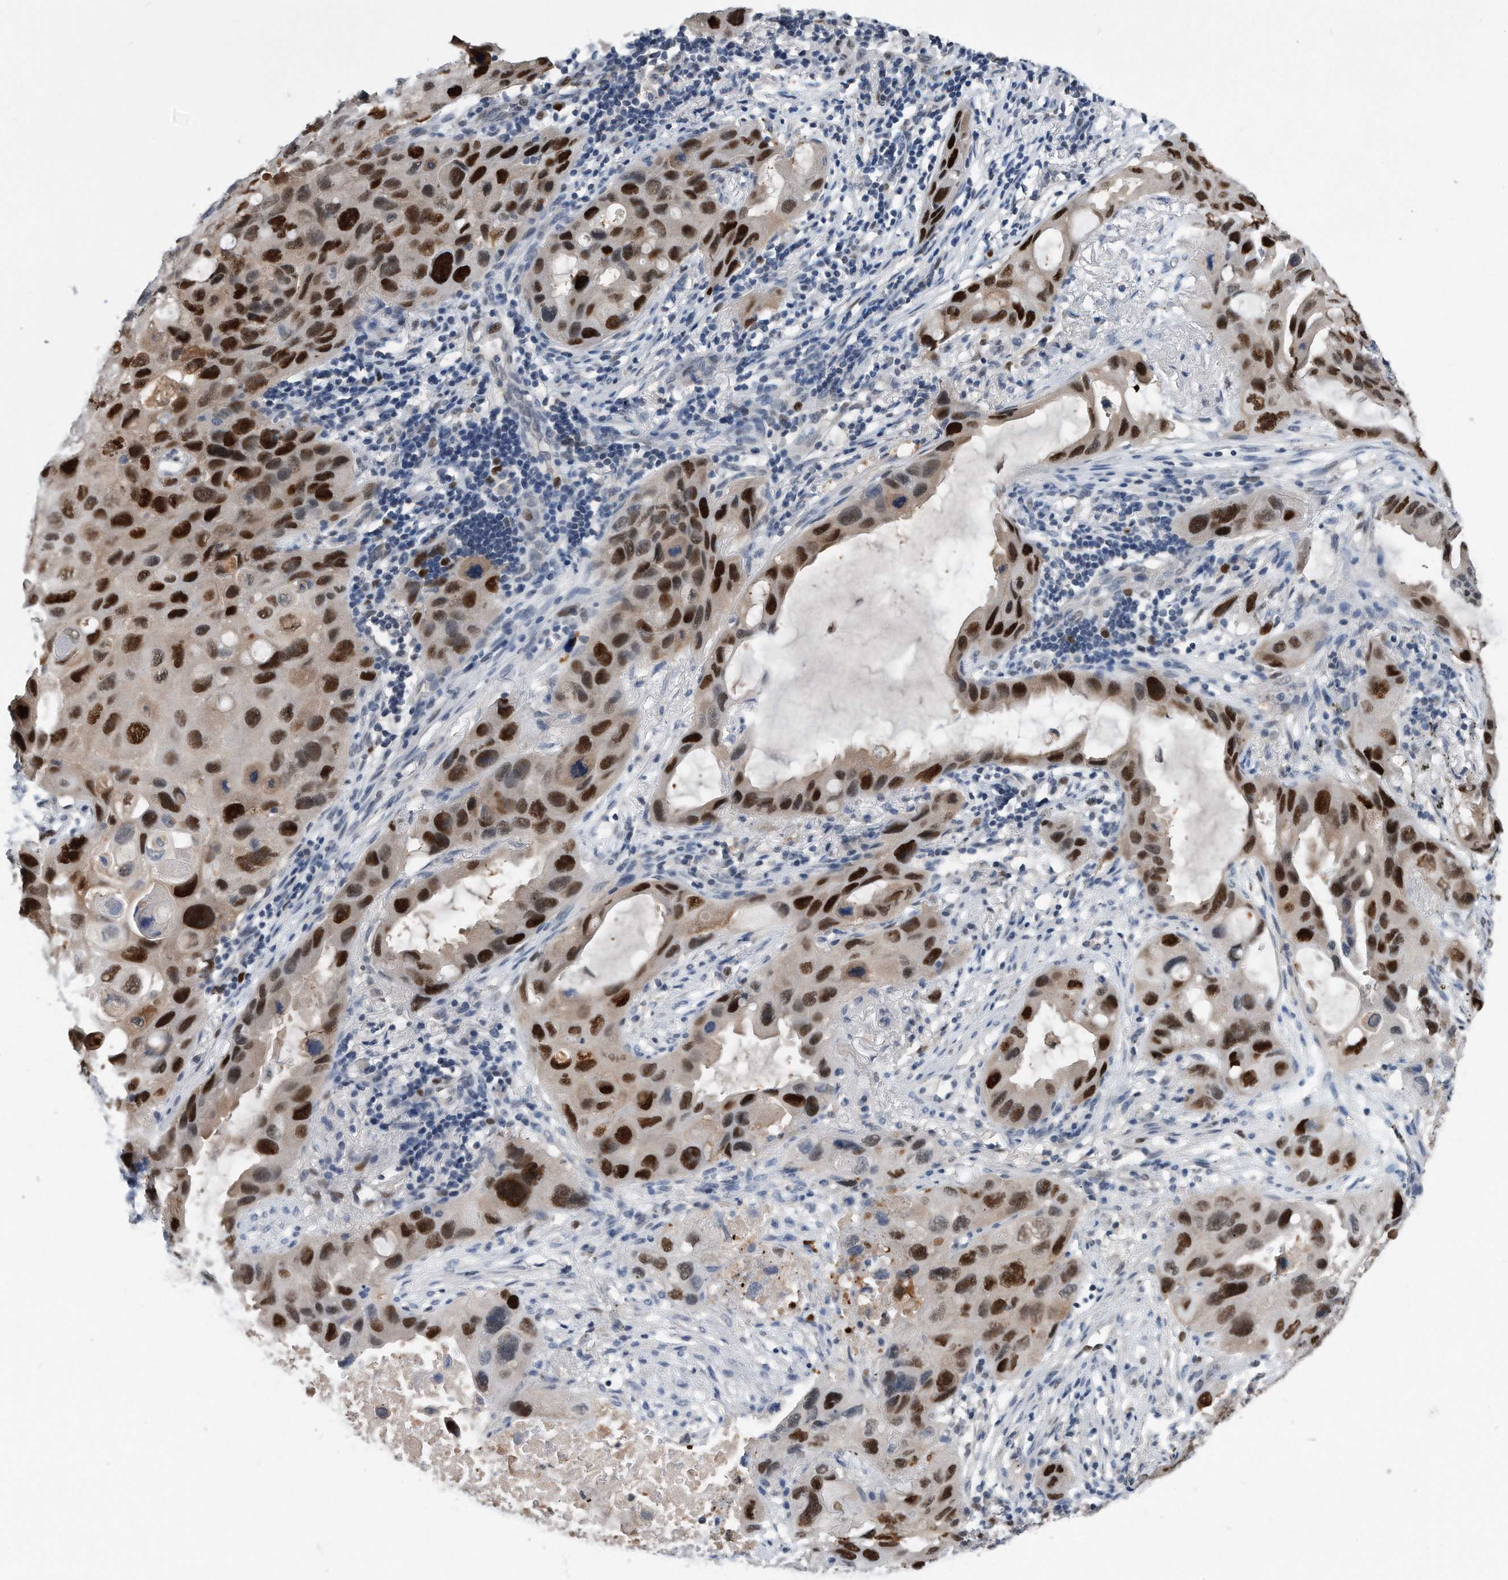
{"staining": {"intensity": "strong", "quantity": ">75%", "location": "nuclear"}, "tissue": "lung cancer", "cell_type": "Tumor cells", "image_type": "cancer", "snomed": [{"axis": "morphology", "description": "Squamous cell carcinoma, NOS"}, {"axis": "topography", "description": "Lung"}], "caption": "Human lung cancer stained with a brown dye exhibits strong nuclear positive positivity in approximately >75% of tumor cells.", "gene": "PCNA", "patient": {"sex": "female", "age": 73}}